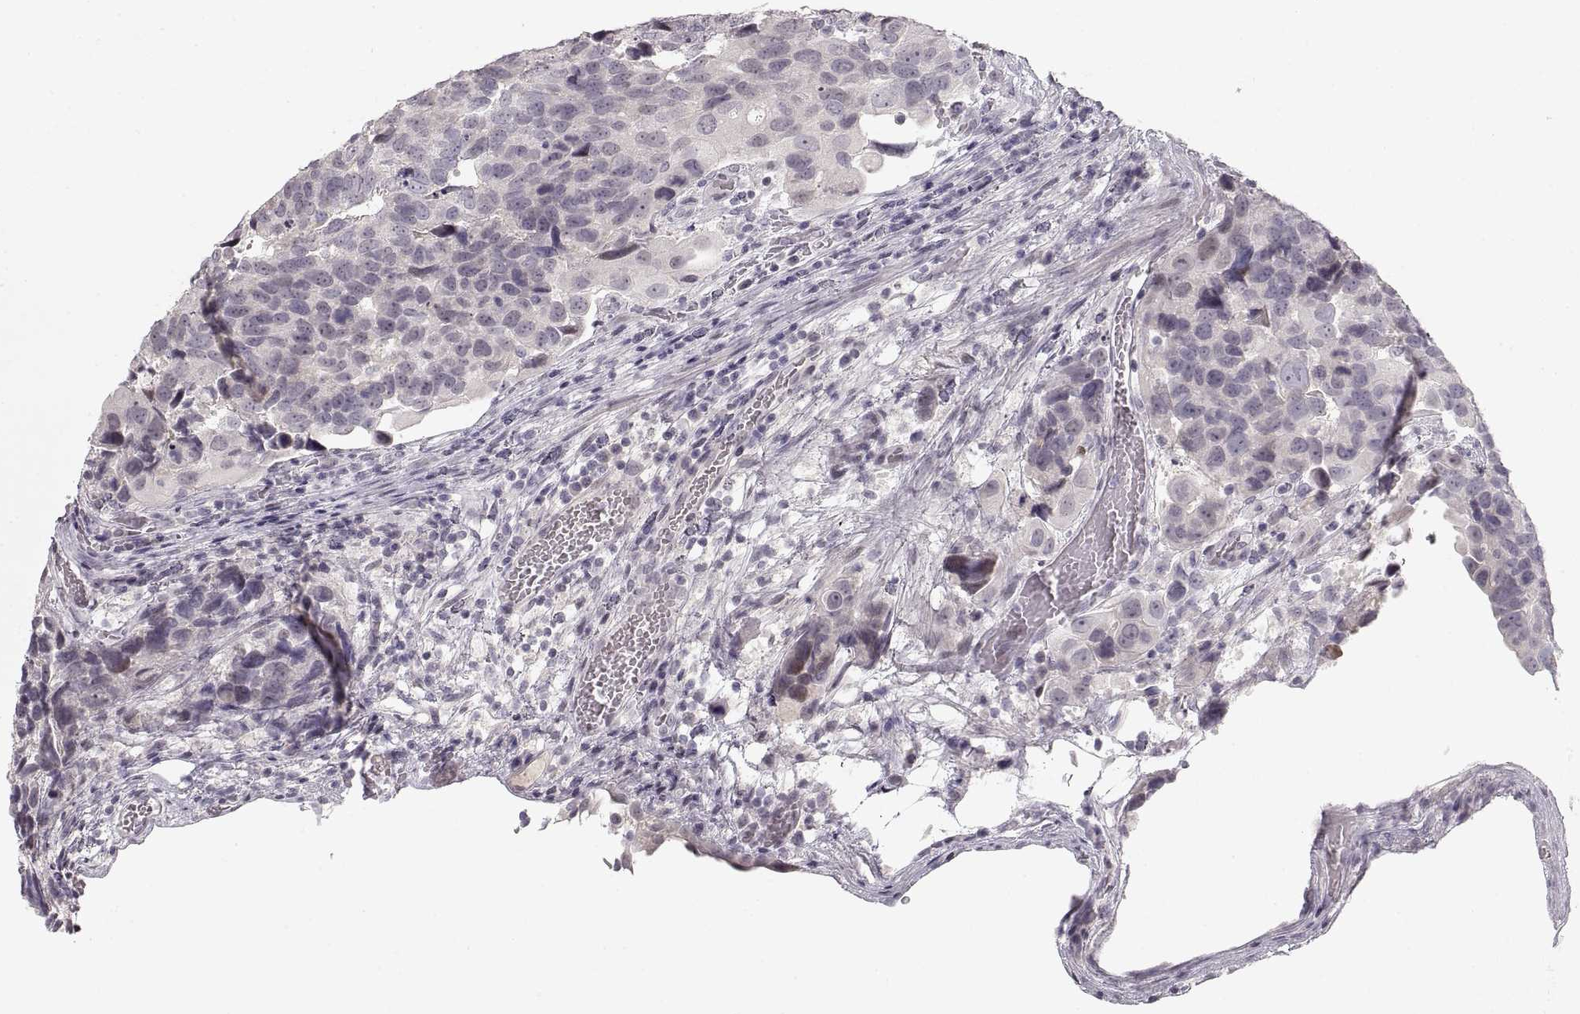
{"staining": {"intensity": "negative", "quantity": "none", "location": "none"}, "tissue": "urothelial cancer", "cell_type": "Tumor cells", "image_type": "cancer", "snomed": [{"axis": "morphology", "description": "Urothelial carcinoma, High grade"}, {"axis": "topography", "description": "Urinary bladder"}], "caption": "Immunohistochemical staining of urothelial cancer reveals no significant expression in tumor cells.", "gene": "PCSK2", "patient": {"sex": "male", "age": 60}}